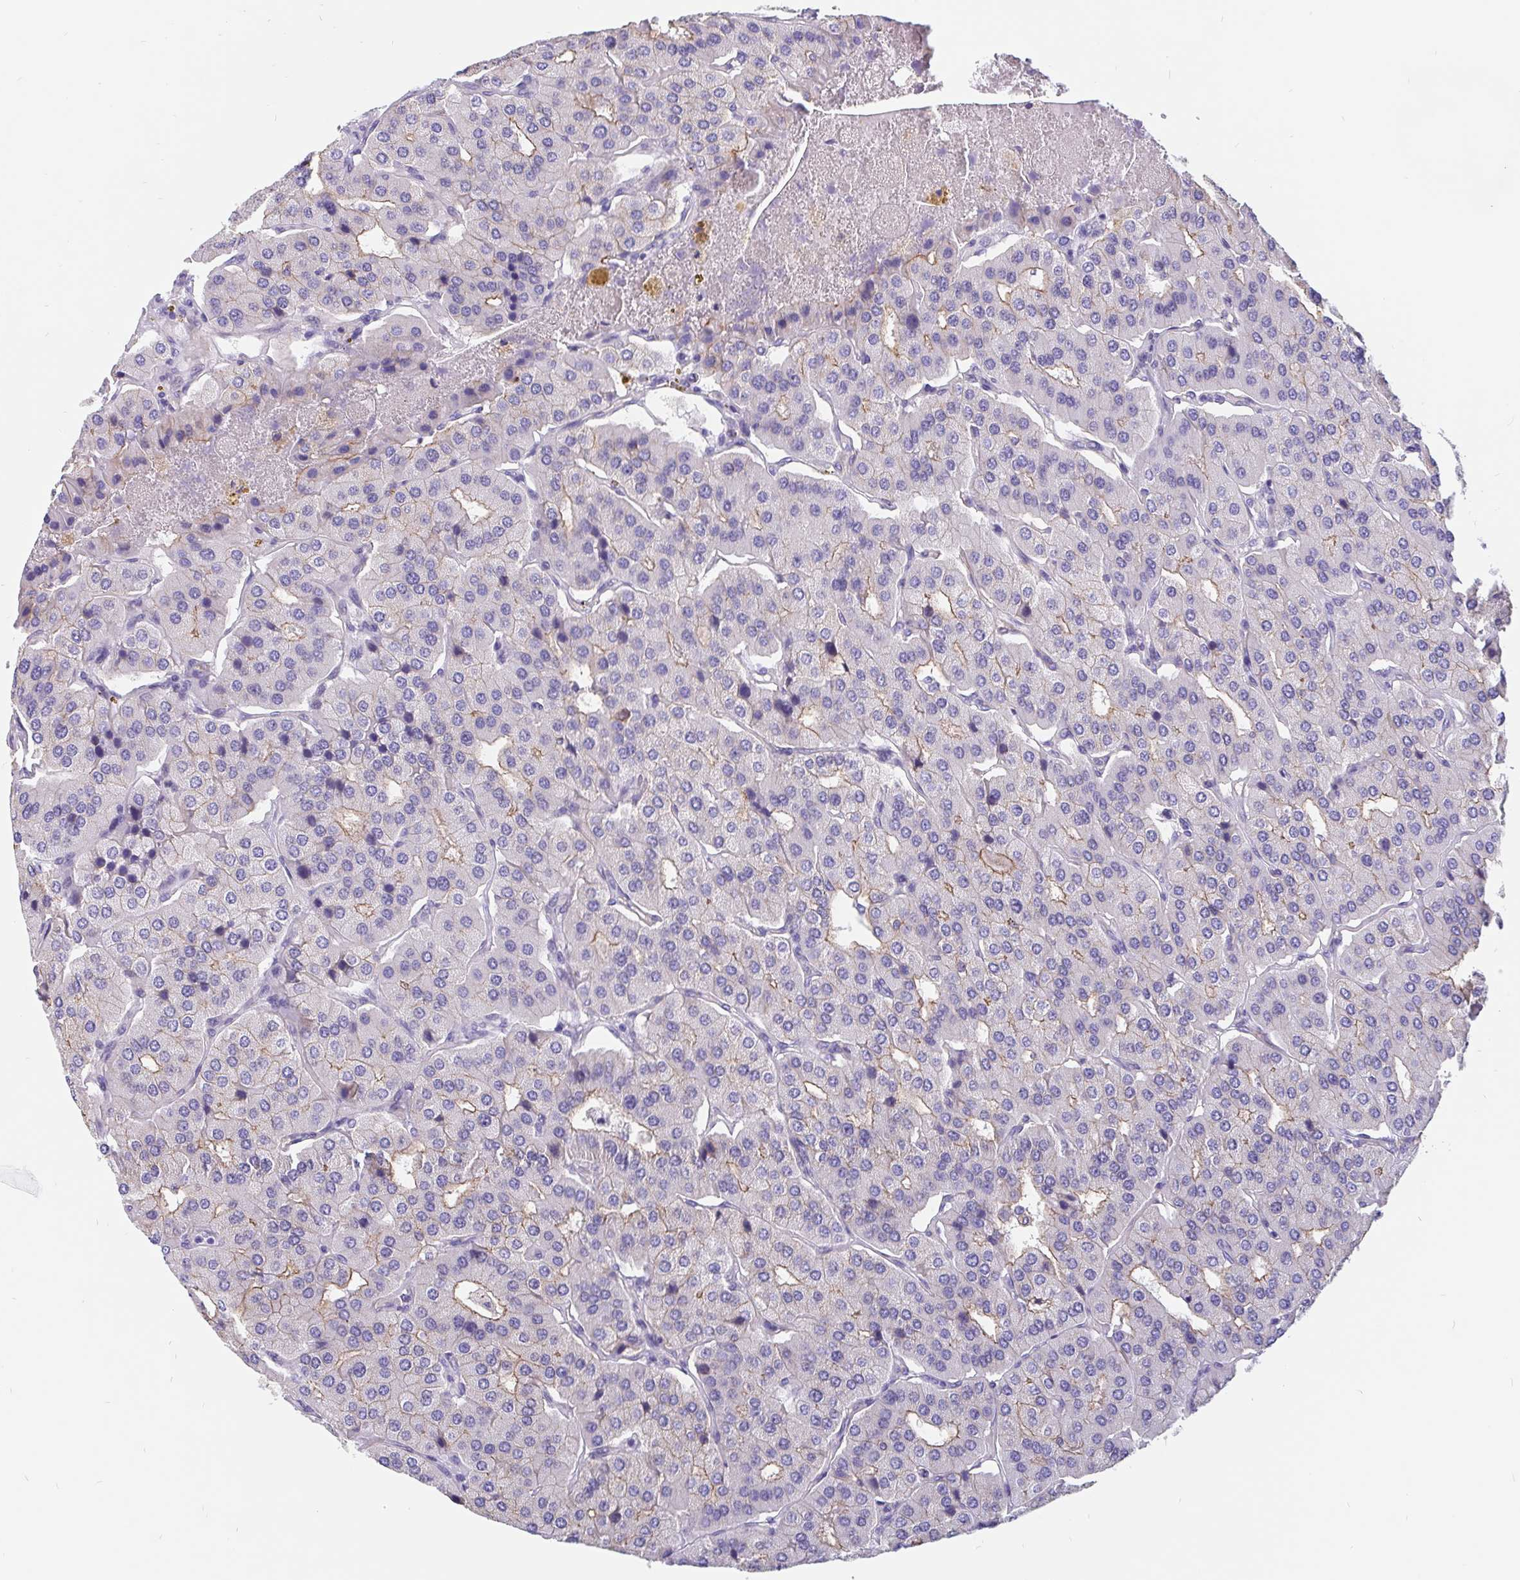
{"staining": {"intensity": "weak", "quantity": "<25%", "location": "cytoplasmic/membranous"}, "tissue": "parathyroid gland", "cell_type": "Glandular cells", "image_type": "normal", "snomed": [{"axis": "morphology", "description": "Normal tissue, NOS"}, {"axis": "morphology", "description": "Adenoma, NOS"}, {"axis": "topography", "description": "Parathyroid gland"}], "caption": "Immunohistochemical staining of normal parathyroid gland displays no significant staining in glandular cells. Nuclei are stained in blue.", "gene": "LIMCH1", "patient": {"sex": "female", "age": 86}}